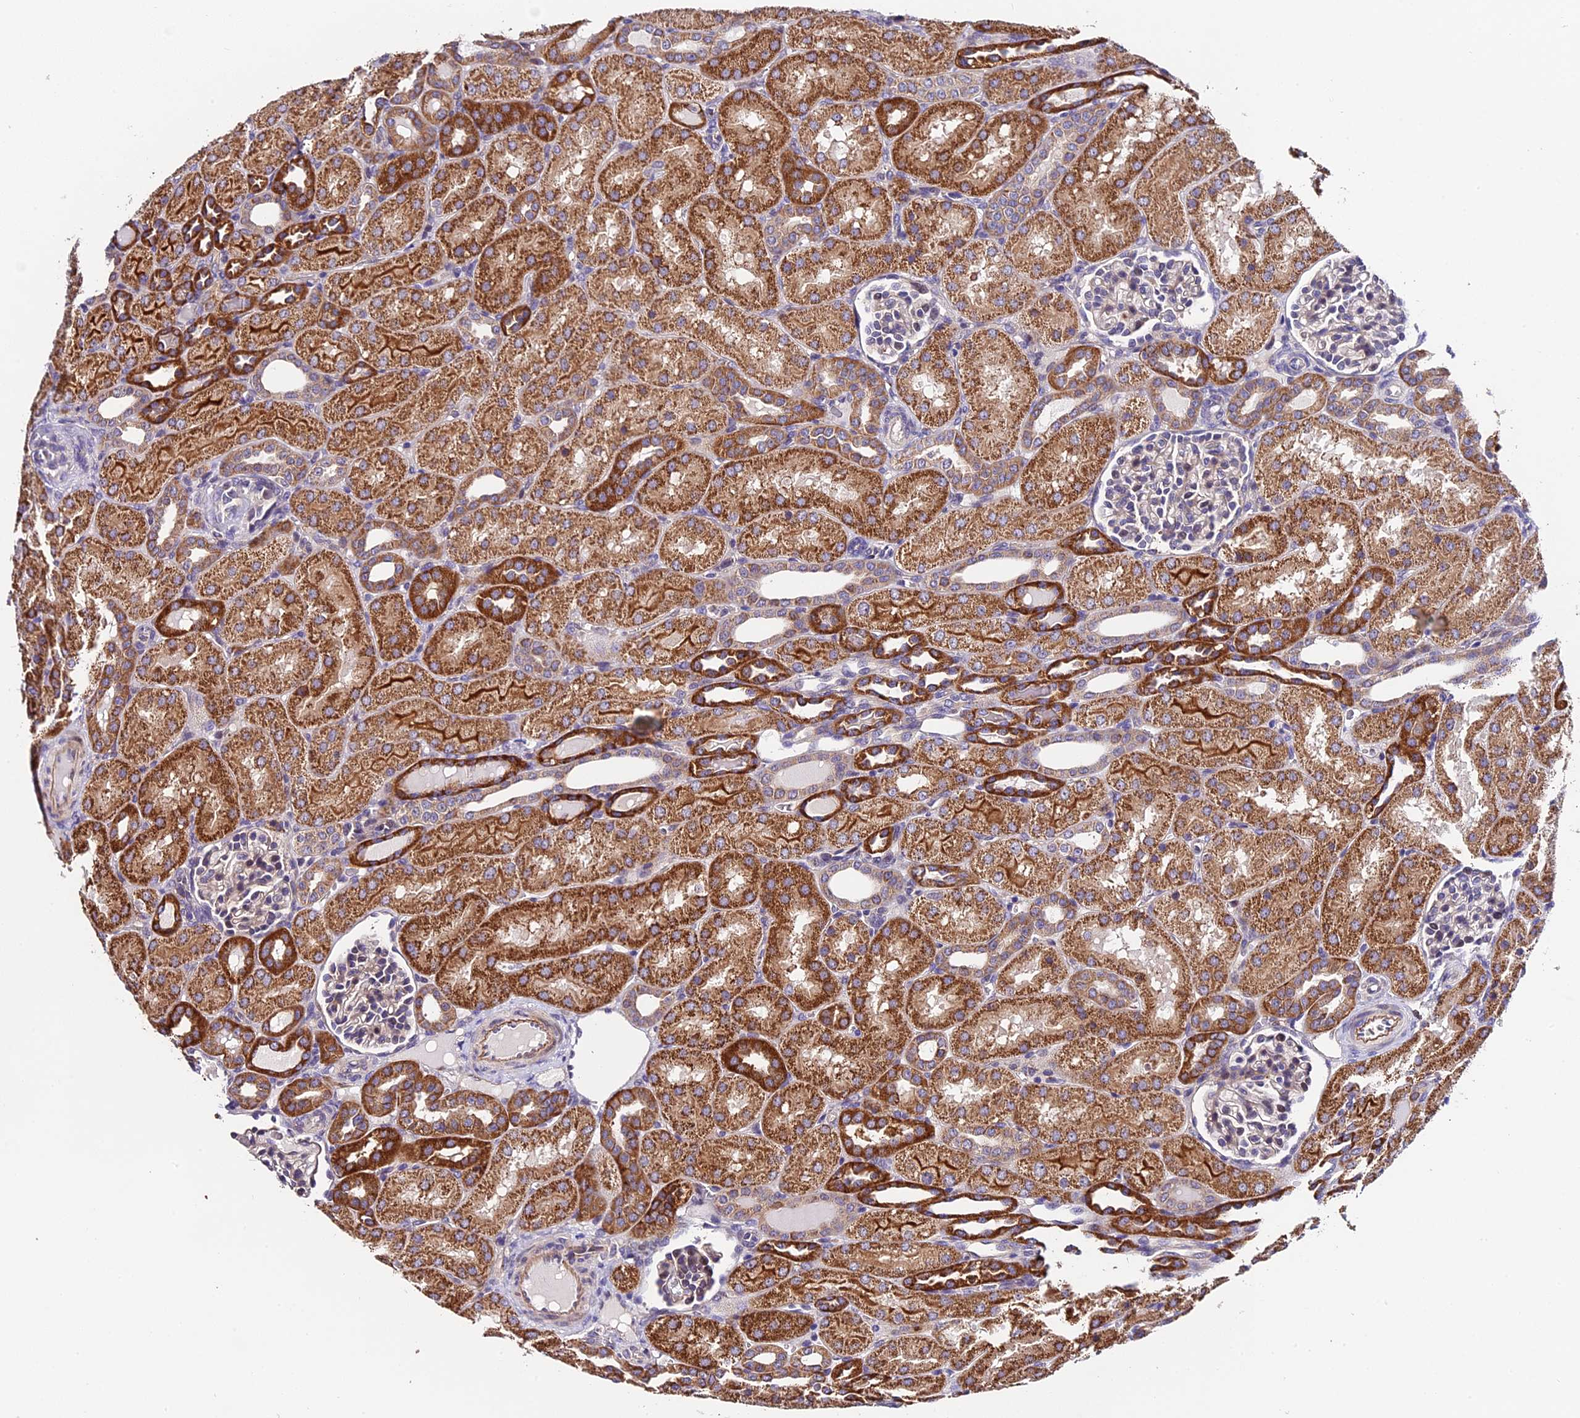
{"staining": {"intensity": "weak", "quantity": "<25%", "location": "nuclear"}, "tissue": "kidney", "cell_type": "Cells in glomeruli", "image_type": "normal", "snomed": [{"axis": "morphology", "description": "Normal tissue, NOS"}, {"axis": "topography", "description": "Kidney"}], "caption": "Immunohistochemical staining of unremarkable kidney reveals no significant staining in cells in glomeruli.", "gene": "TRMT1", "patient": {"sex": "male", "age": 1}}